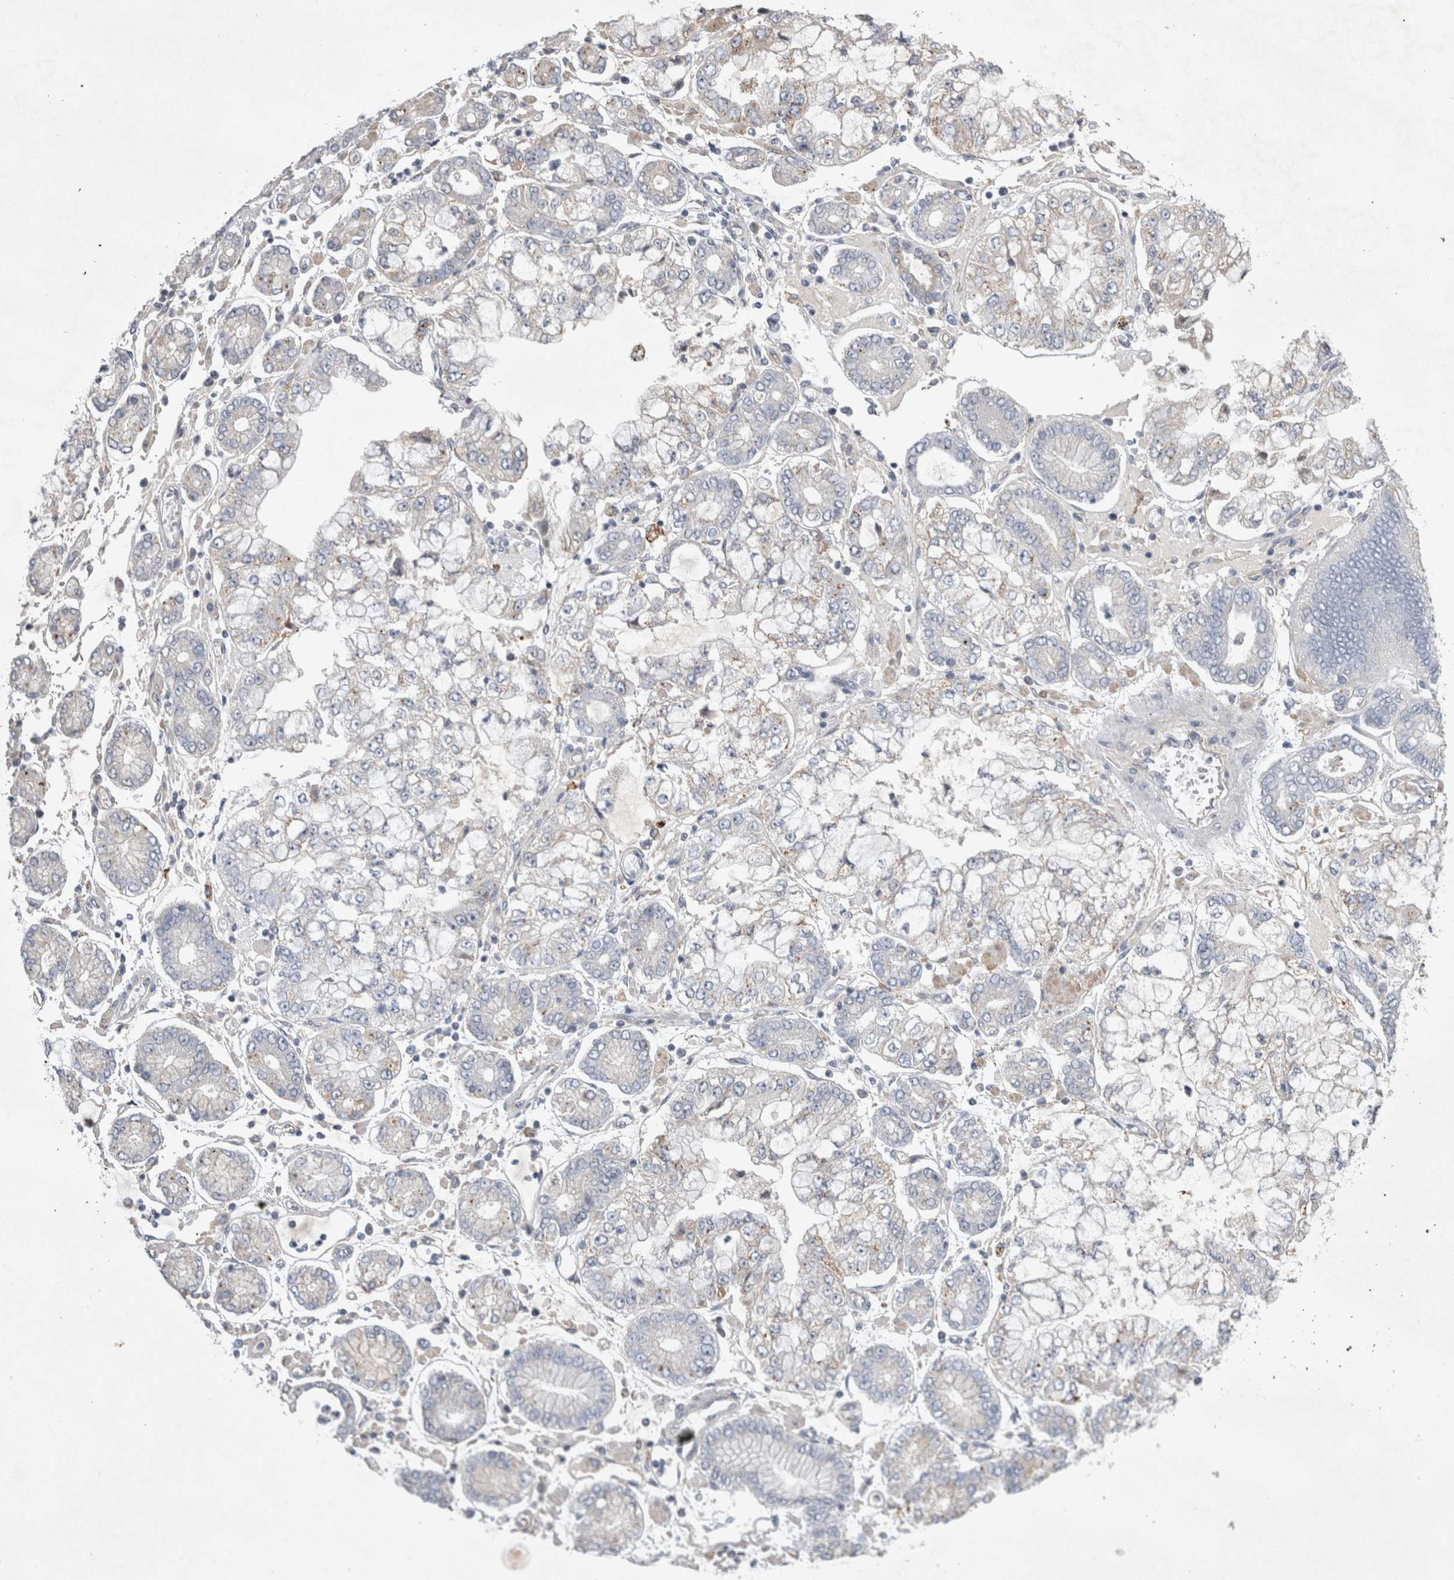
{"staining": {"intensity": "weak", "quantity": "<25%", "location": "cytoplasmic/membranous"}, "tissue": "stomach cancer", "cell_type": "Tumor cells", "image_type": "cancer", "snomed": [{"axis": "morphology", "description": "Adenocarcinoma, NOS"}, {"axis": "topography", "description": "Stomach"}], "caption": "A histopathology image of stomach adenocarcinoma stained for a protein demonstrates no brown staining in tumor cells.", "gene": "STRADB", "patient": {"sex": "male", "age": 76}}